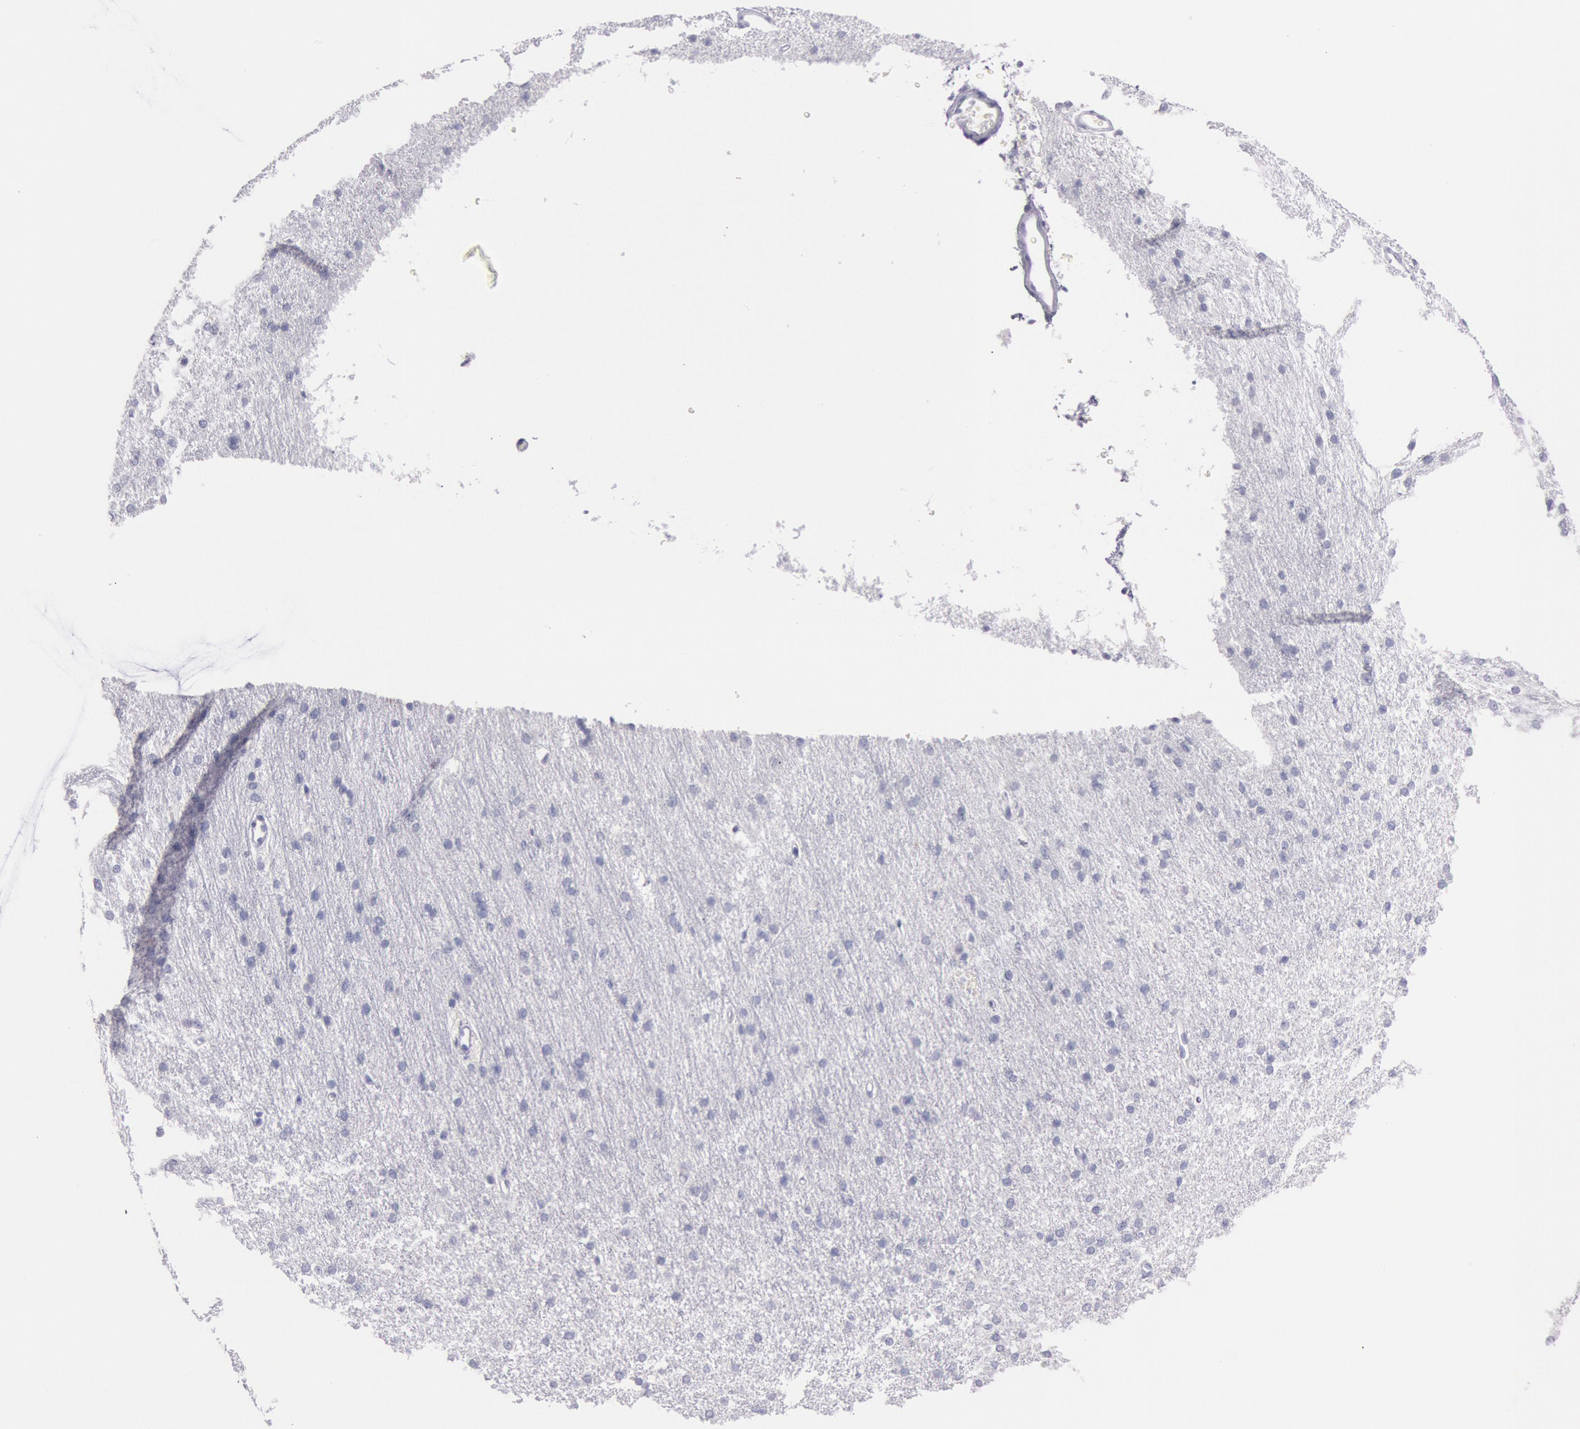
{"staining": {"intensity": "negative", "quantity": "none", "location": "none"}, "tissue": "cerebral cortex", "cell_type": "Endothelial cells", "image_type": "normal", "snomed": [{"axis": "morphology", "description": "Normal tissue, NOS"}, {"axis": "morphology", "description": "Inflammation, NOS"}, {"axis": "topography", "description": "Cerebral cortex"}], "caption": "DAB immunohistochemical staining of benign cerebral cortex displays no significant staining in endothelial cells. The staining is performed using DAB (3,3'-diaminobenzidine) brown chromogen with nuclei counter-stained in using hematoxylin.", "gene": "EGFR", "patient": {"sex": "male", "age": 6}}